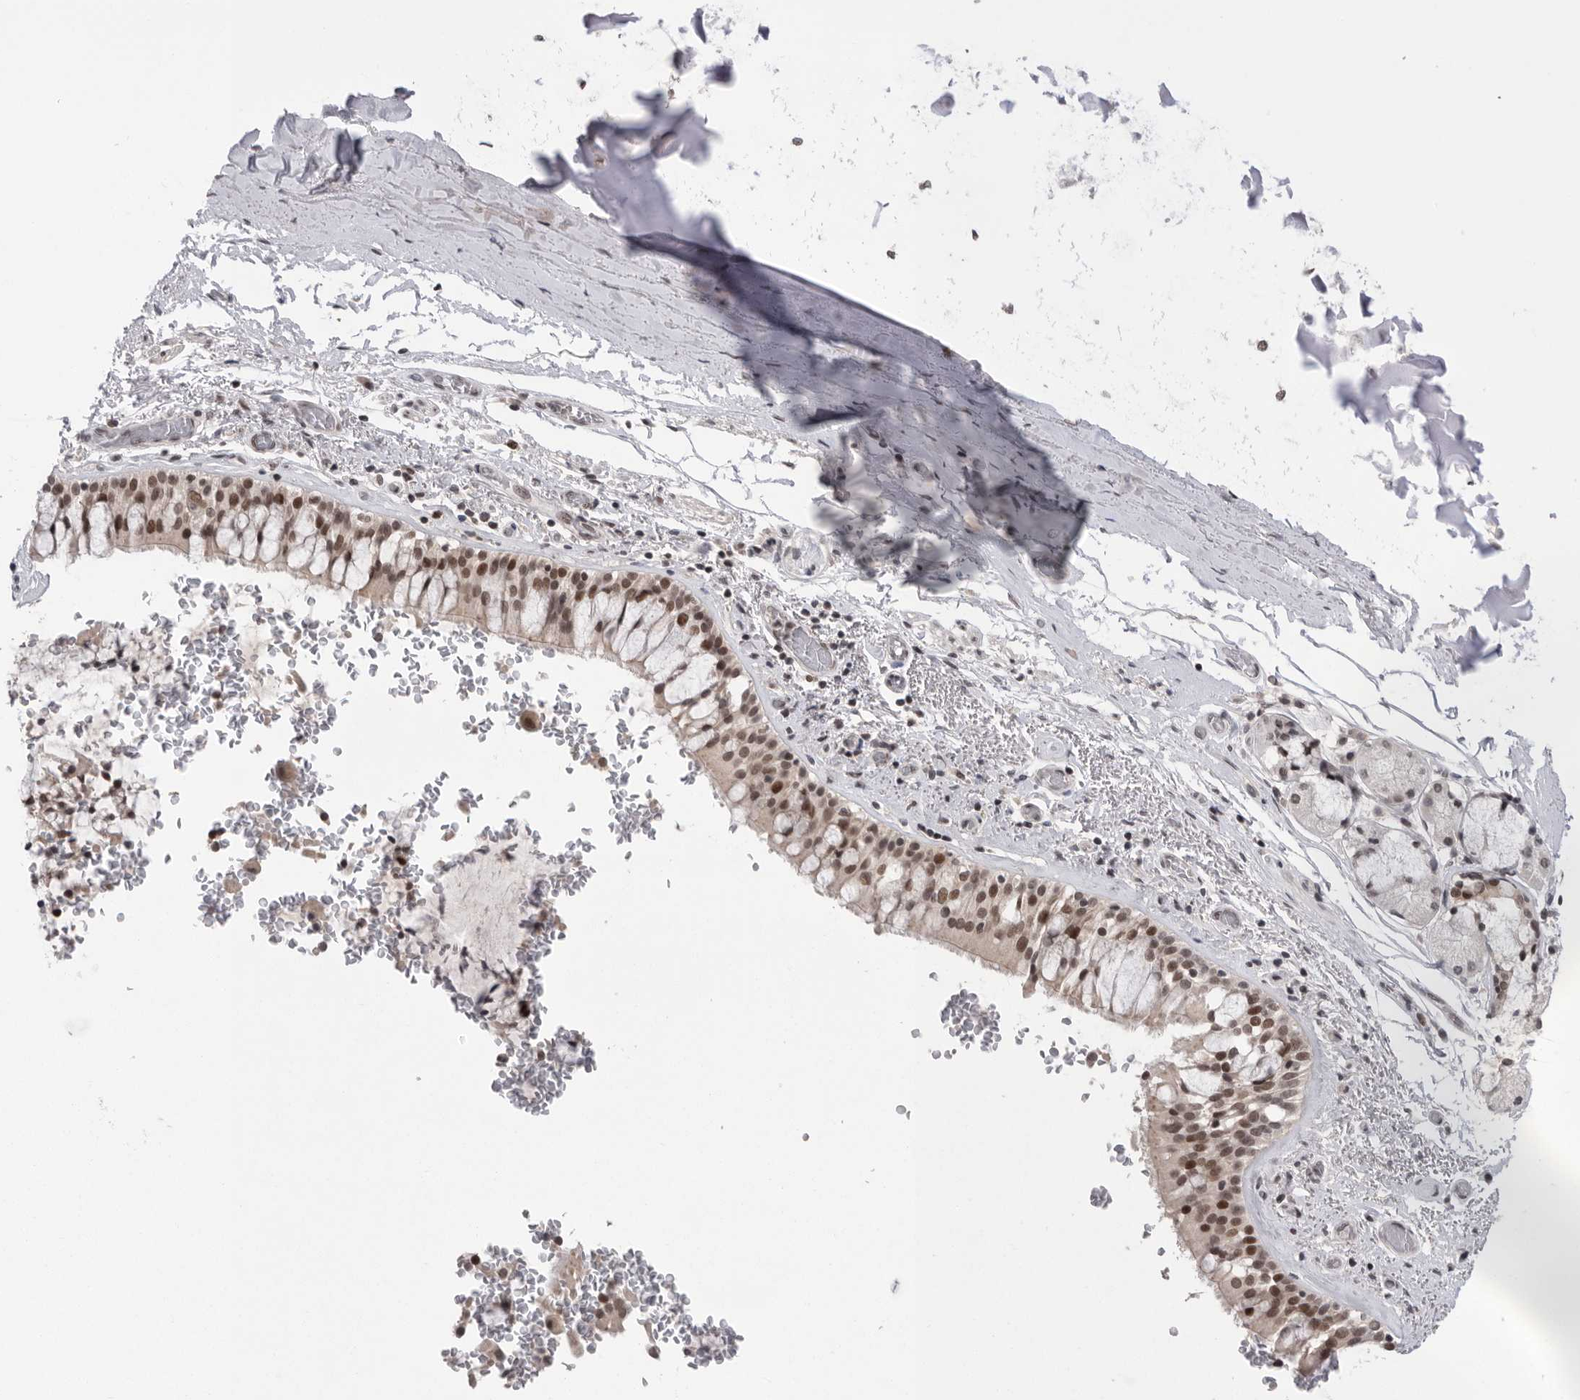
{"staining": {"intensity": "moderate", "quantity": ">75%", "location": "nuclear"}, "tissue": "bronchus", "cell_type": "Respiratory epithelial cells", "image_type": "normal", "snomed": [{"axis": "morphology", "description": "Normal tissue, NOS"}, {"axis": "morphology", "description": "Inflammation, NOS"}, {"axis": "topography", "description": "Cartilage tissue"}, {"axis": "topography", "description": "Bronchus"}, {"axis": "topography", "description": "Lung"}], "caption": "Bronchus was stained to show a protein in brown. There is medium levels of moderate nuclear staining in about >75% of respiratory epithelial cells. Using DAB (brown) and hematoxylin (blue) stains, captured at high magnification using brightfield microscopy.", "gene": "POU5F1", "patient": {"sex": "female", "age": 64}}